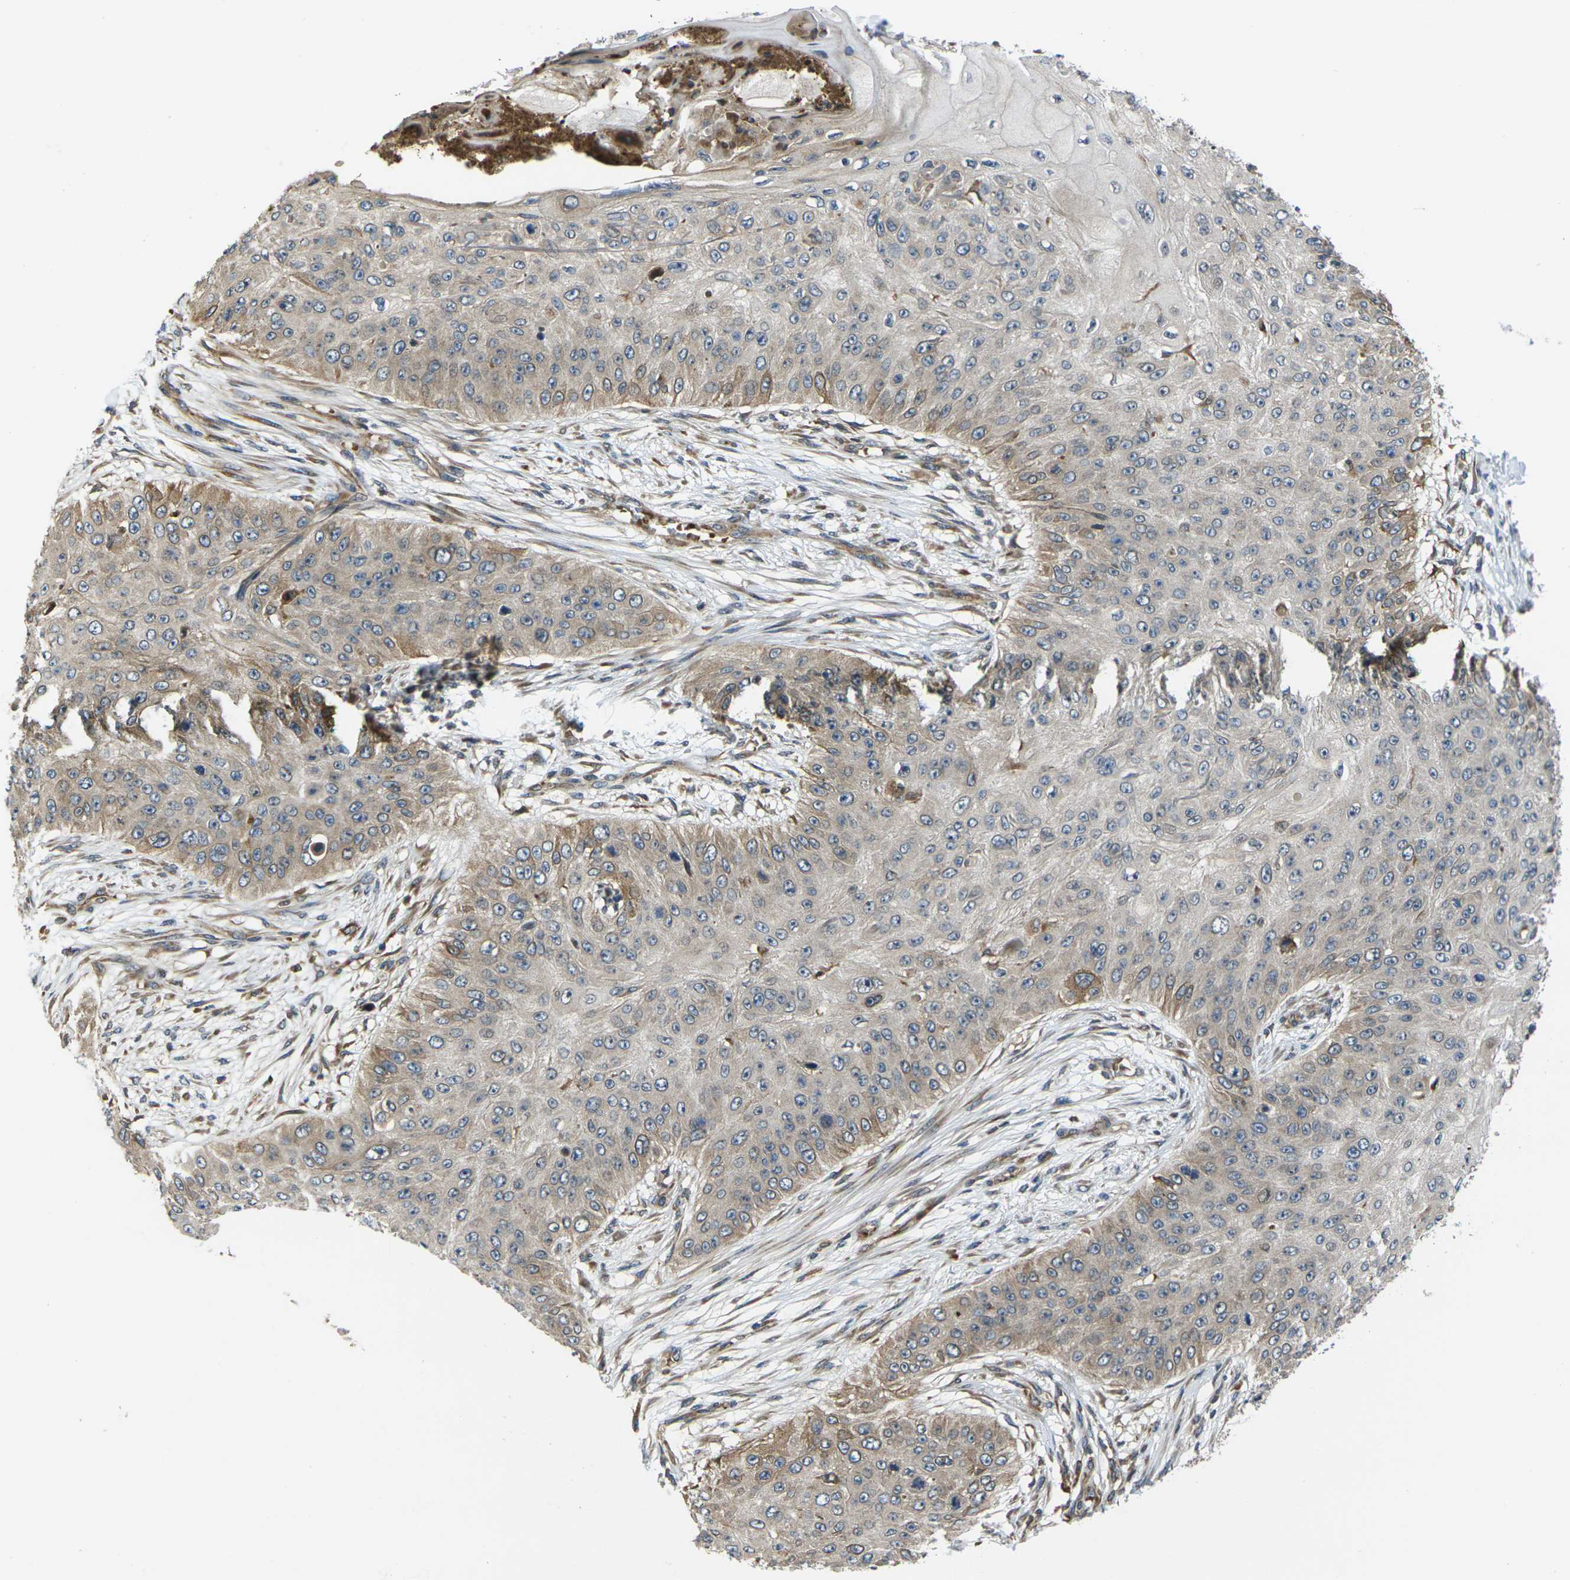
{"staining": {"intensity": "weak", "quantity": ">75%", "location": "cytoplasmic/membranous"}, "tissue": "skin cancer", "cell_type": "Tumor cells", "image_type": "cancer", "snomed": [{"axis": "morphology", "description": "Squamous cell carcinoma, NOS"}, {"axis": "topography", "description": "Skin"}], "caption": "Protein staining of skin cancer tissue demonstrates weak cytoplasmic/membranous expression in about >75% of tumor cells. Using DAB (brown) and hematoxylin (blue) stains, captured at high magnification using brightfield microscopy.", "gene": "FZD1", "patient": {"sex": "female", "age": 80}}